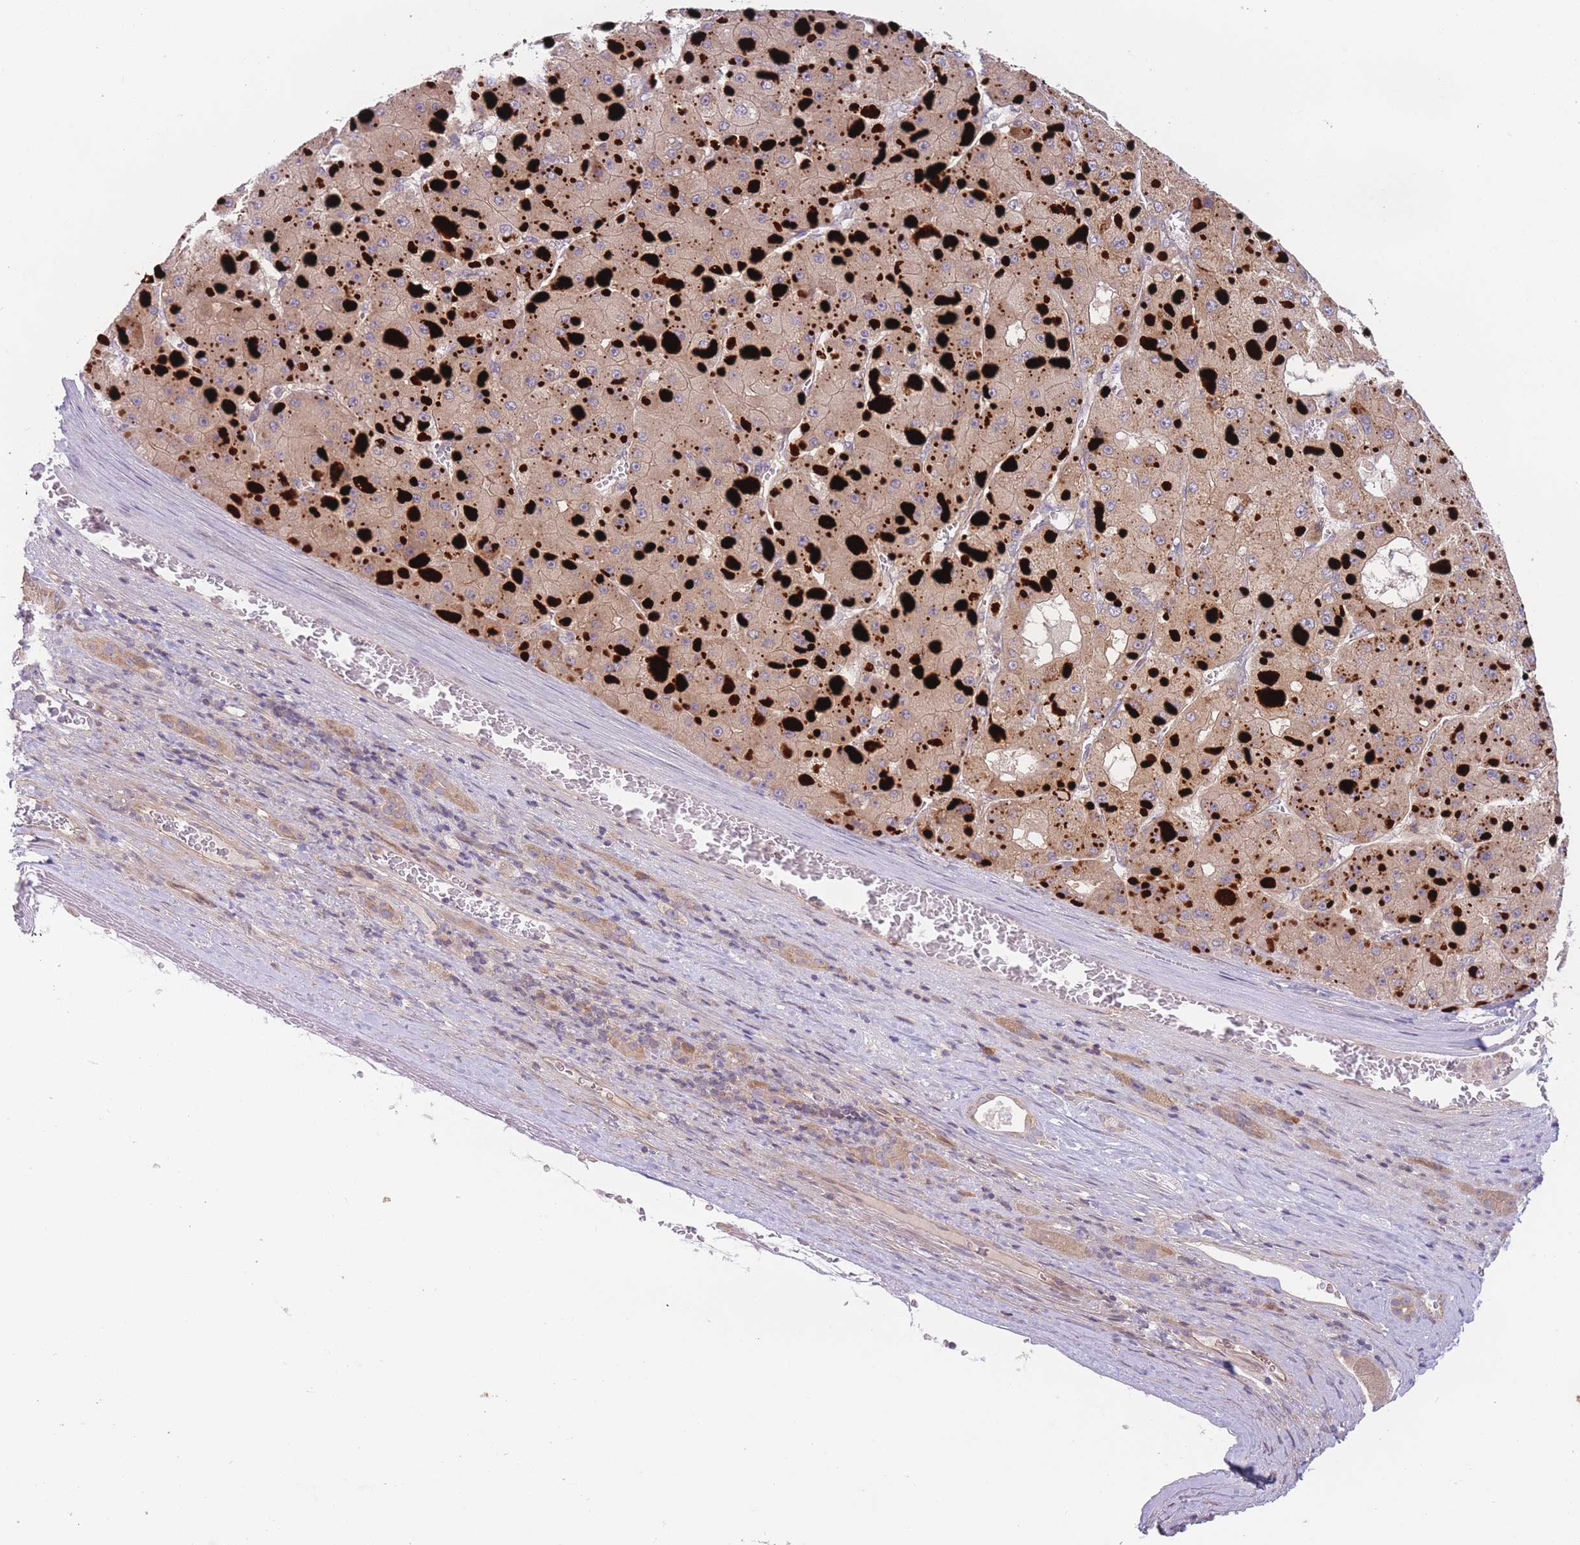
{"staining": {"intensity": "weak", "quantity": ">75%", "location": "cytoplasmic/membranous"}, "tissue": "liver cancer", "cell_type": "Tumor cells", "image_type": "cancer", "snomed": [{"axis": "morphology", "description": "Carcinoma, Hepatocellular, NOS"}, {"axis": "topography", "description": "Liver"}], "caption": "Immunohistochemistry (IHC) of human liver cancer (hepatocellular carcinoma) shows low levels of weak cytoplasmic/membranous positivity in about >75% of tumor cells.", "gene": "WDR93", "patient": {"sex": "female", "age": 73}}